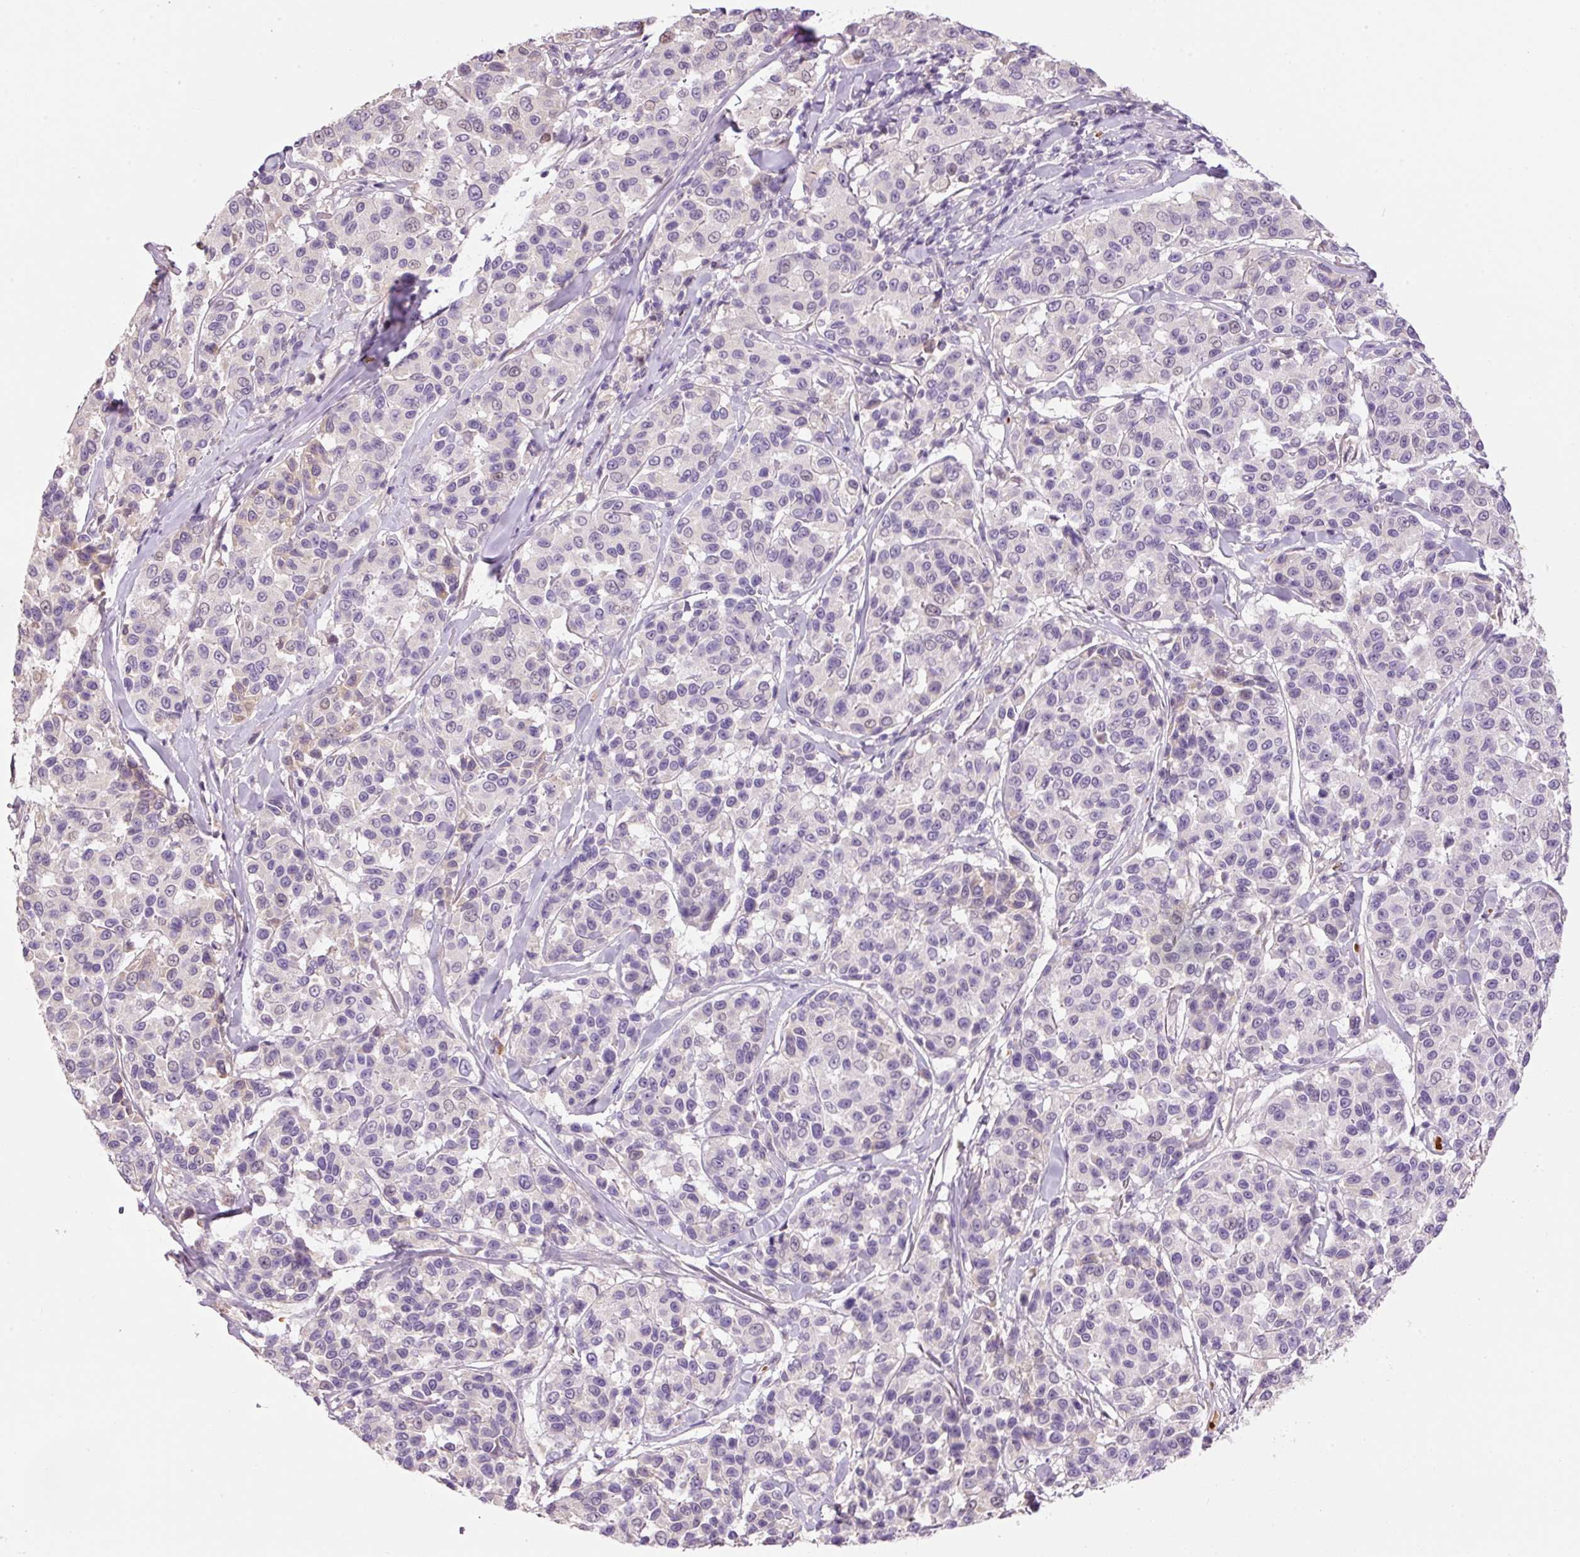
{"staining": {"intensity": "negative", "quantity": "none", "location": "none"}, "tissue": "melanoma", "cell_type": "Tumor cells", "image_type": "cancer", "snomed": [{"axis": "morphology", "description": "Malignant melanoma, NOS"}, {"axis": "topography", "description": "Skin"}], "caption": "Immunohistochemical staining of melanoma demonstrates no significant positivity in tumor cells.", "gene": "CMTM8", "patient": {"sex": "female", "age": 66}}